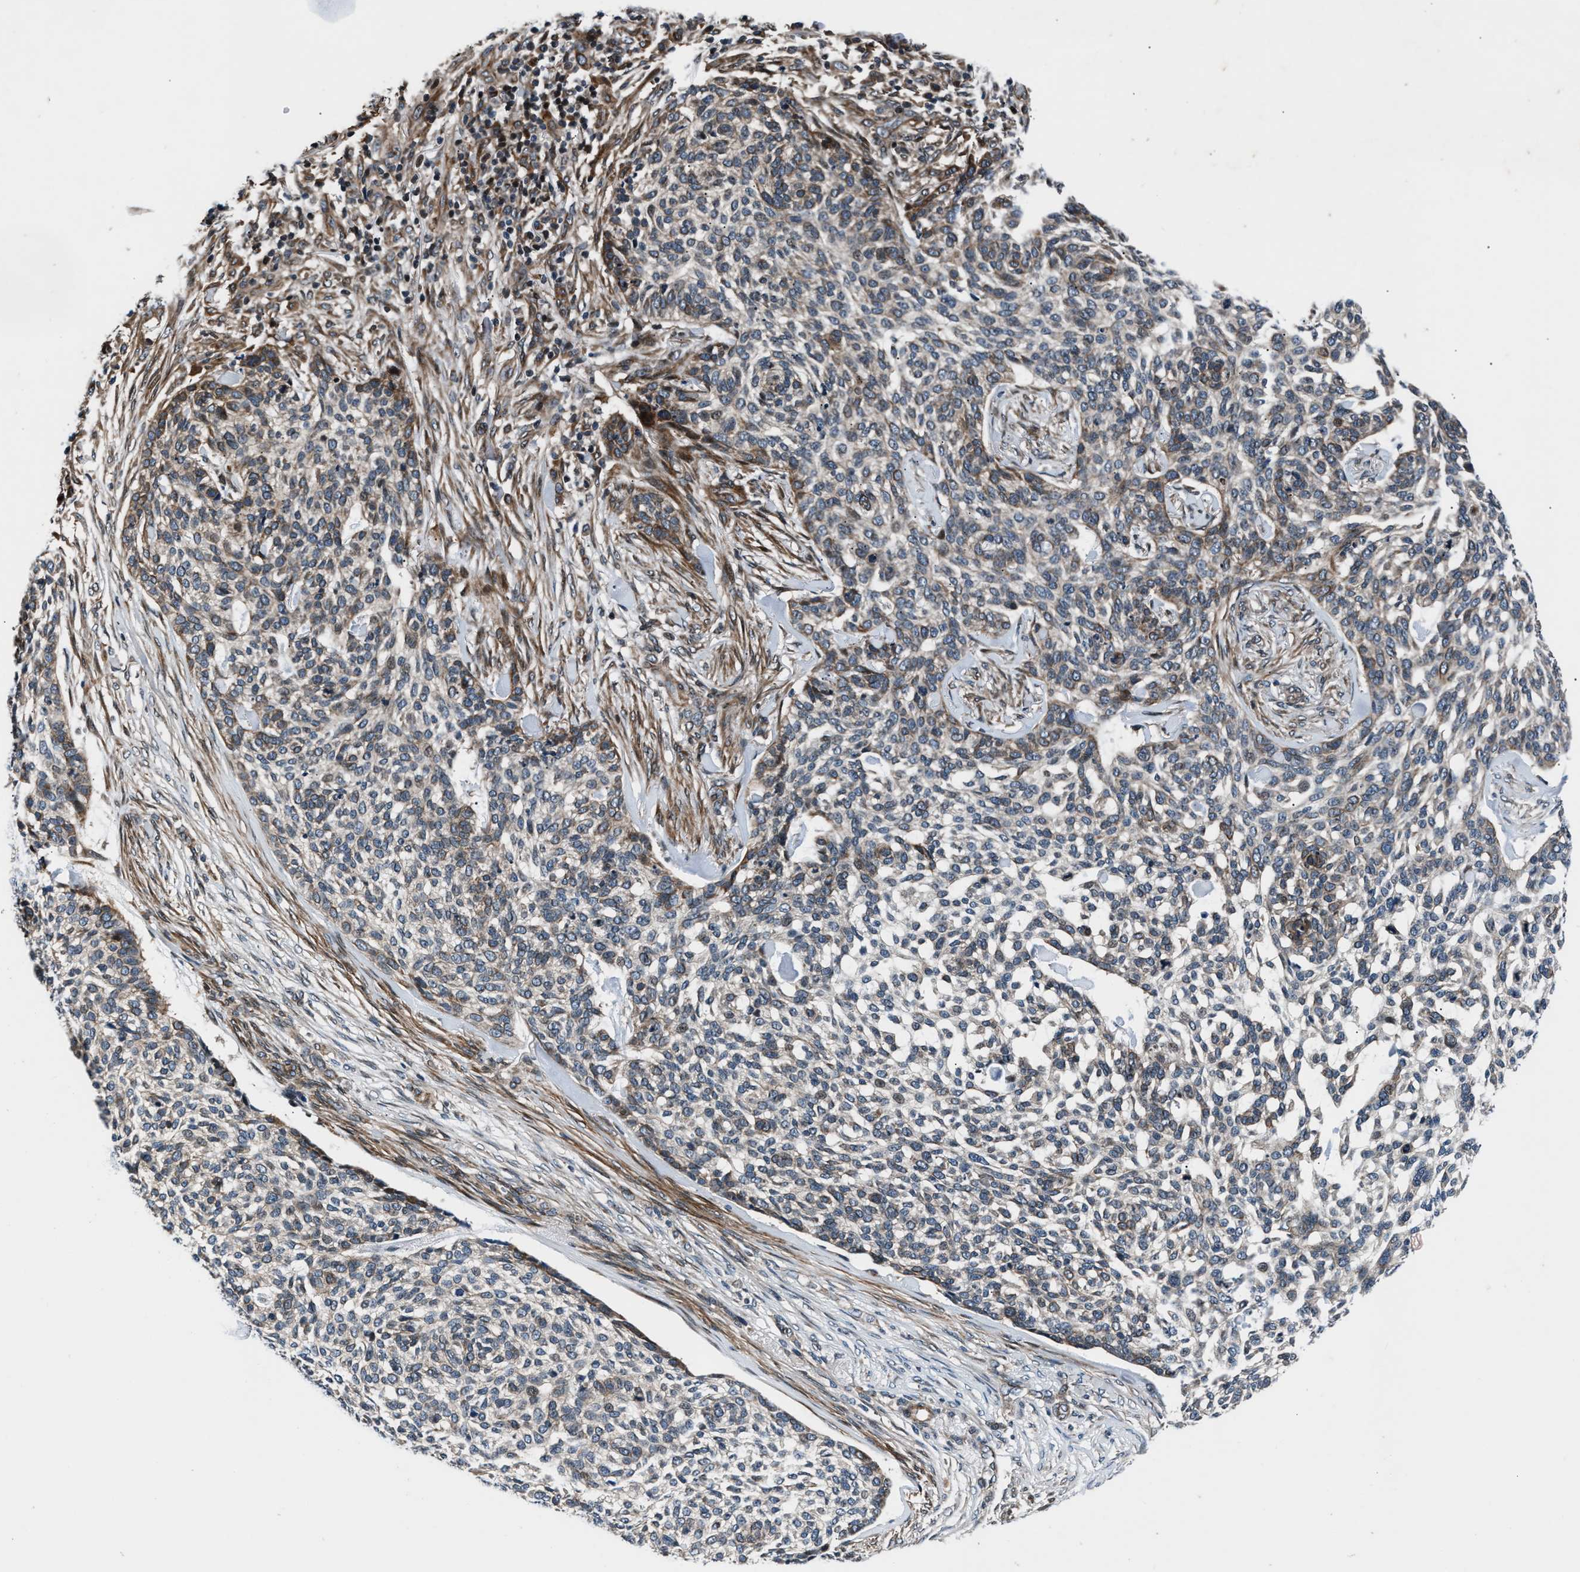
{"staining": {"intensity": "moderate", "quantity": "25%-75%", "location": "cytoplasmic/membranous"}, "tissue": "skin cancer", "cell_type": "Tumor cells", "image_type": "cancer", "snomed": [{"axis": "morphology", "description": "Basal cell carcinoma"}, {"axis": "topography", "description": "Skin"}], "caption": "Brown immunohistochemical staining in skin basal cell carcinoma exhibits moderate cytoplasmic/membranous positivity in approximately 25%-75% of tumor cells.", "gene": "DYNC2I1", "patient": {"sex": "female", "age": 64}}